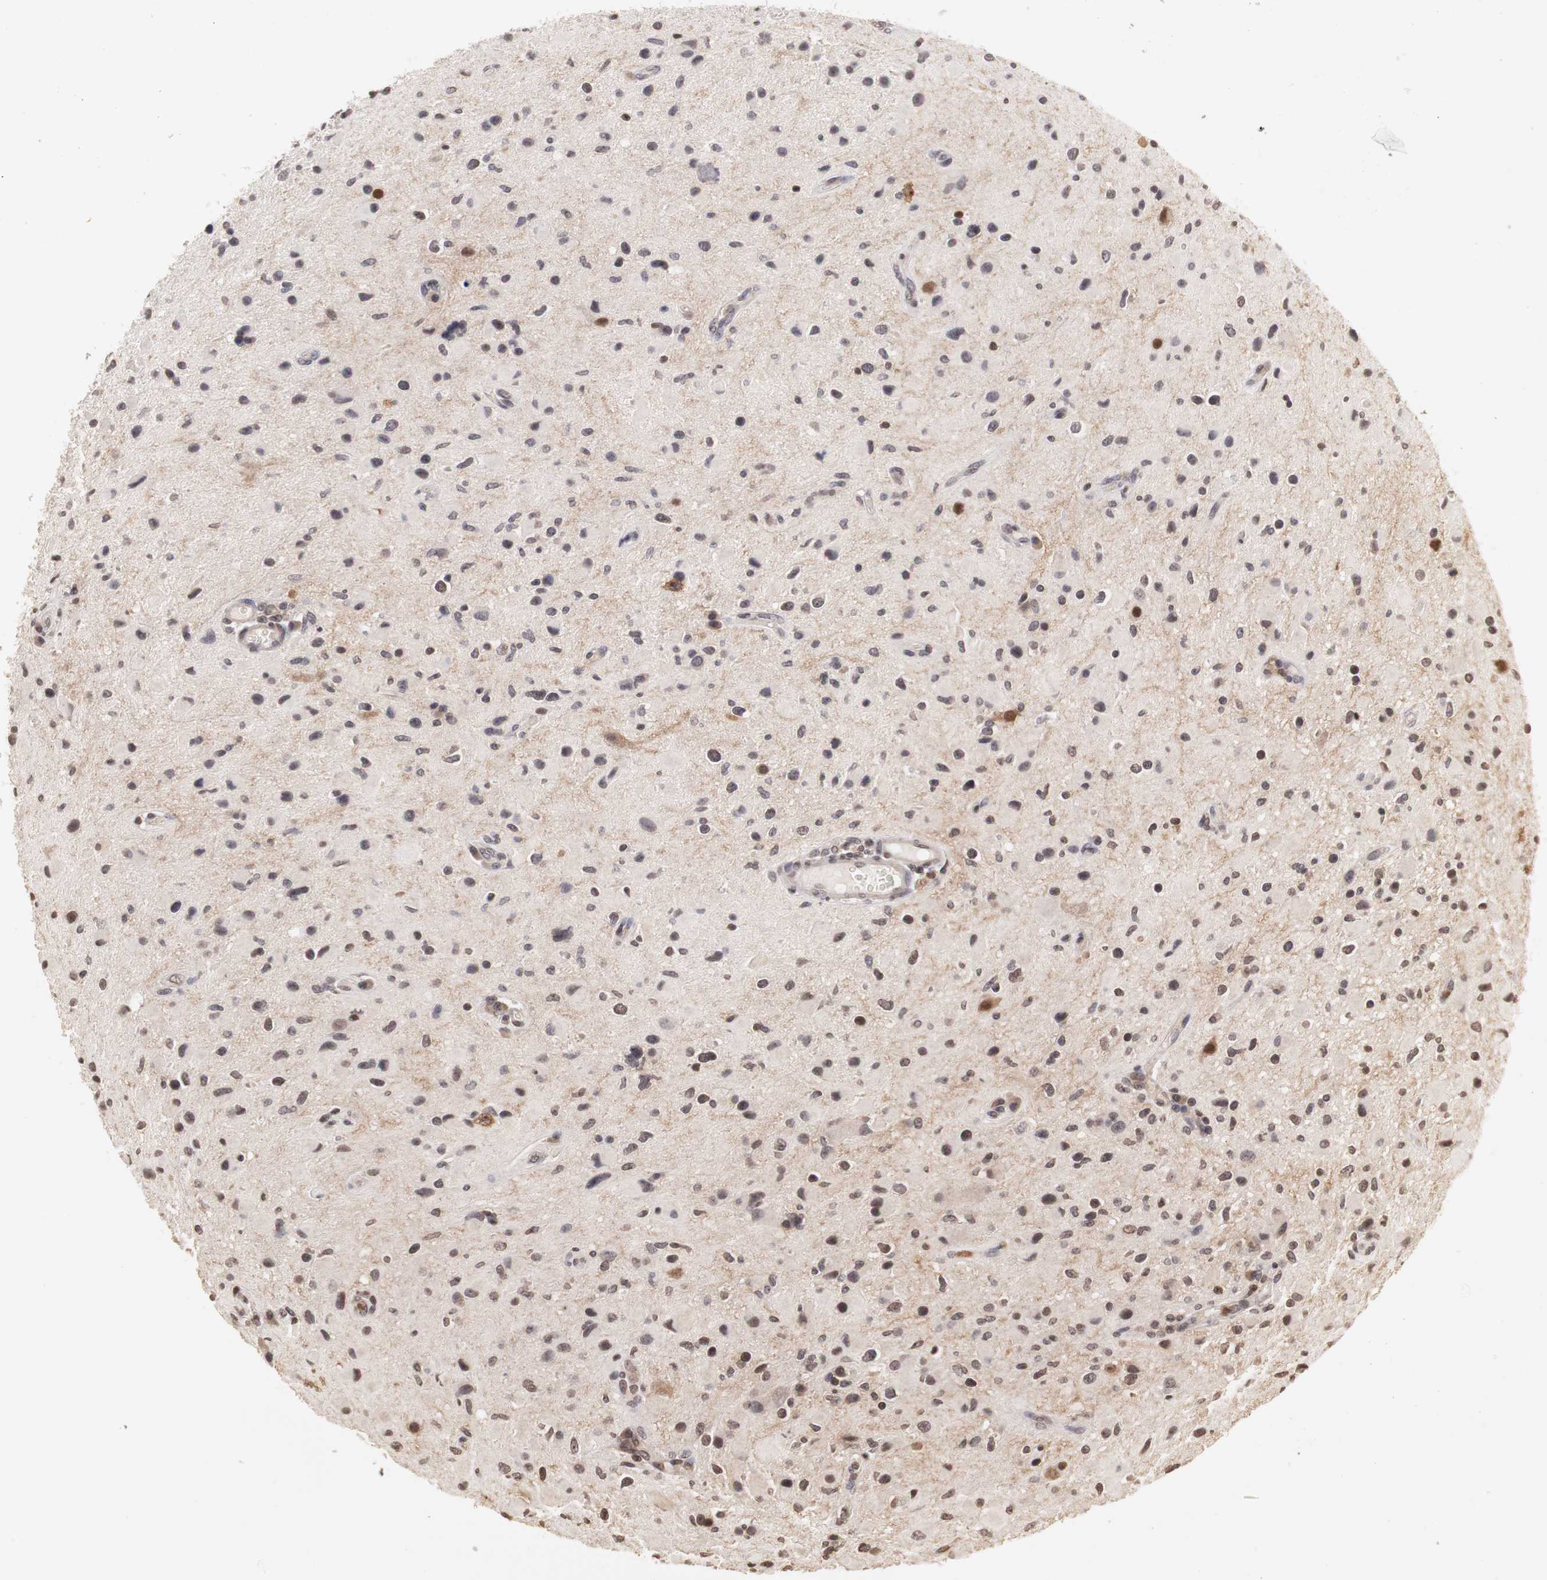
{"staining": {"intensity": "weak", "quantity": "25%-75%", "location": "nuclear"}, "tissue": "glioma", "cell_type": "Tumor cells", "image_type": "cancer", "snomed": [{"axis": "morphology", "description": "Glioma, malignant, Low grade"}, {"axis": "topography", "description": "Brain"}], "caption": "Malignant low-grade glioma stained with a brown dye displays weak nuclear positive positivity in approximately 25%-75% of tumor cells.", "gene": "PLEKHA1", "patient": {"sex": "female", "age": 32}}